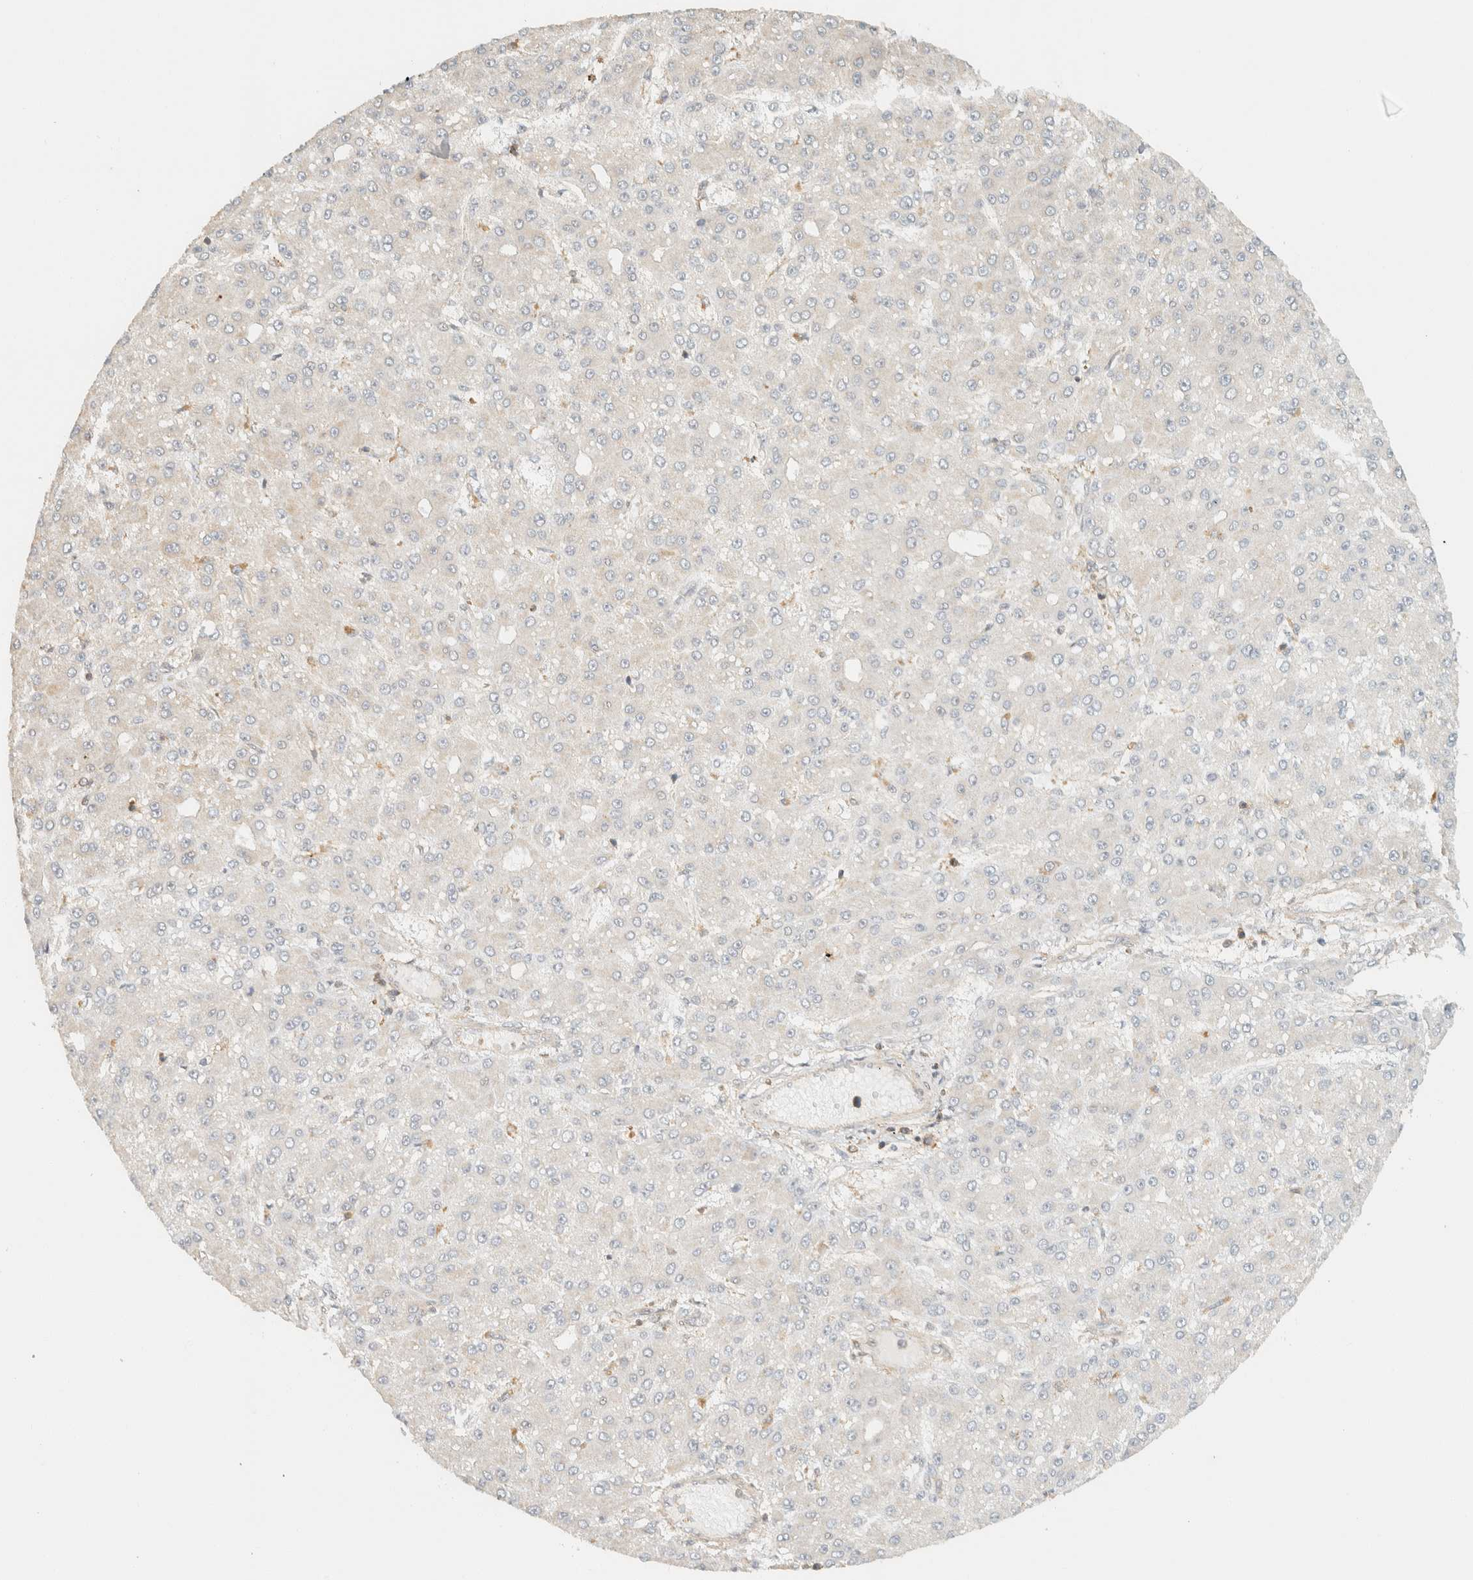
{"staining": {"intensity": "negative", "quantity": "none", "location": "none"}, "tissue": "liver cancer", "cell_type": "Tumor cells", "image_type": "cancer", "snomed": [{"axis": "morphology", "description": "Carcinoma, Hepatocellular, NOS"}, {"axis": "topography", "description": "Liver"}], "caption": "DAB (3,3'-diaminobenzidine) immunohistochemical staining of human hepatocellular carcinoma (liver) demonstrates no significant positivity in tumor cells.", "gene": "ARFGEF1", "patient": {"sex": "male", "age": 67}}